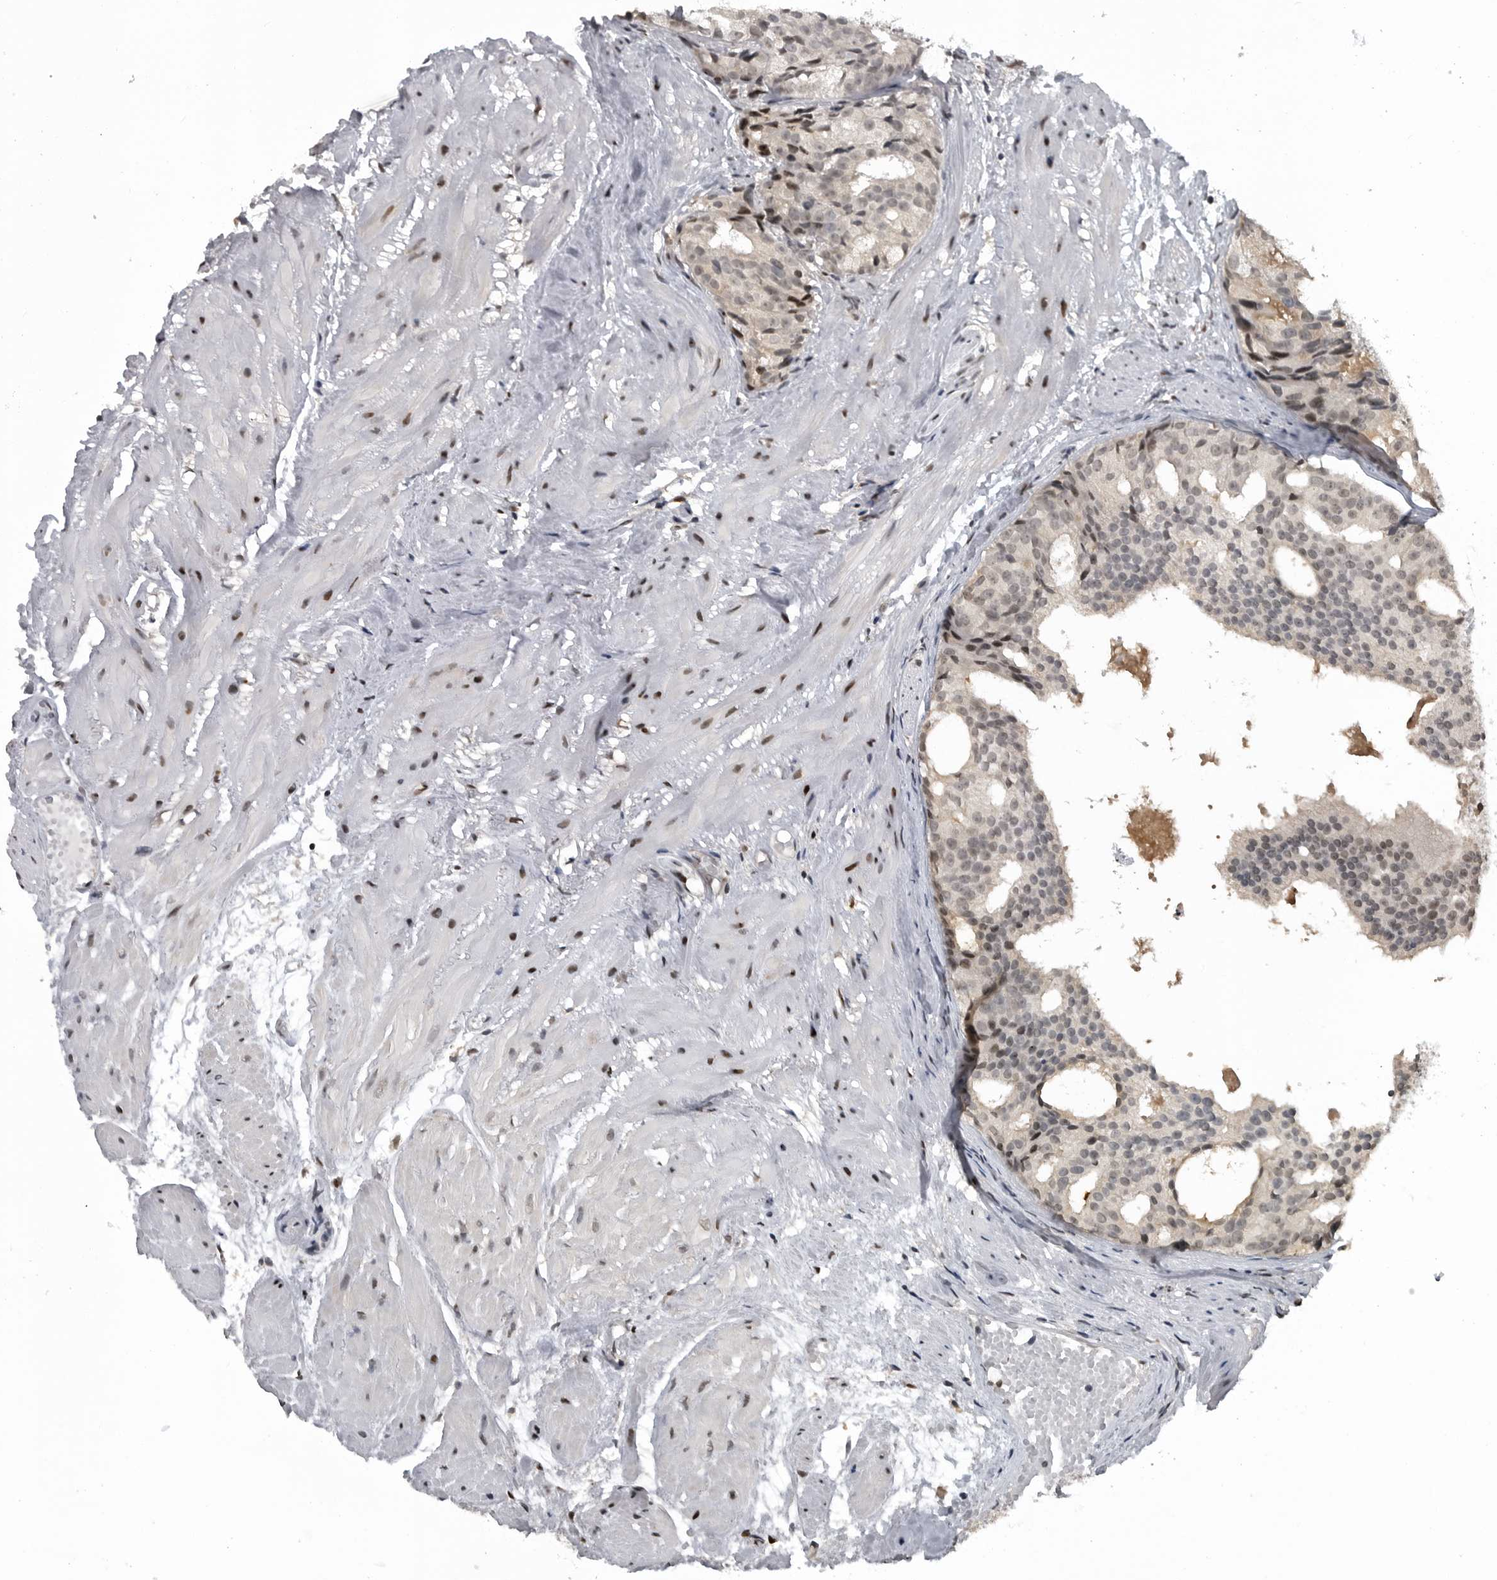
{"staining": {"intensity": "weak", "quantity": ">75%", "location": "nuclear"}, "tissue": "prostate cancer", "cell_type": "Tumor cells", "image_type": "cancer", "snomed": [{"axis": "morphology", "description": "Adenocarcinoma, Low grade"}, {"axis": "topography", "description": "Prostate"}], "caption": "Prostate cancer (adenocarcinoma (low-grade)) stained with a protein marker exhibits weak staining in tumor cells.", "gene": "C8orf58", "patient": {"sex": "male", "age": 88}}